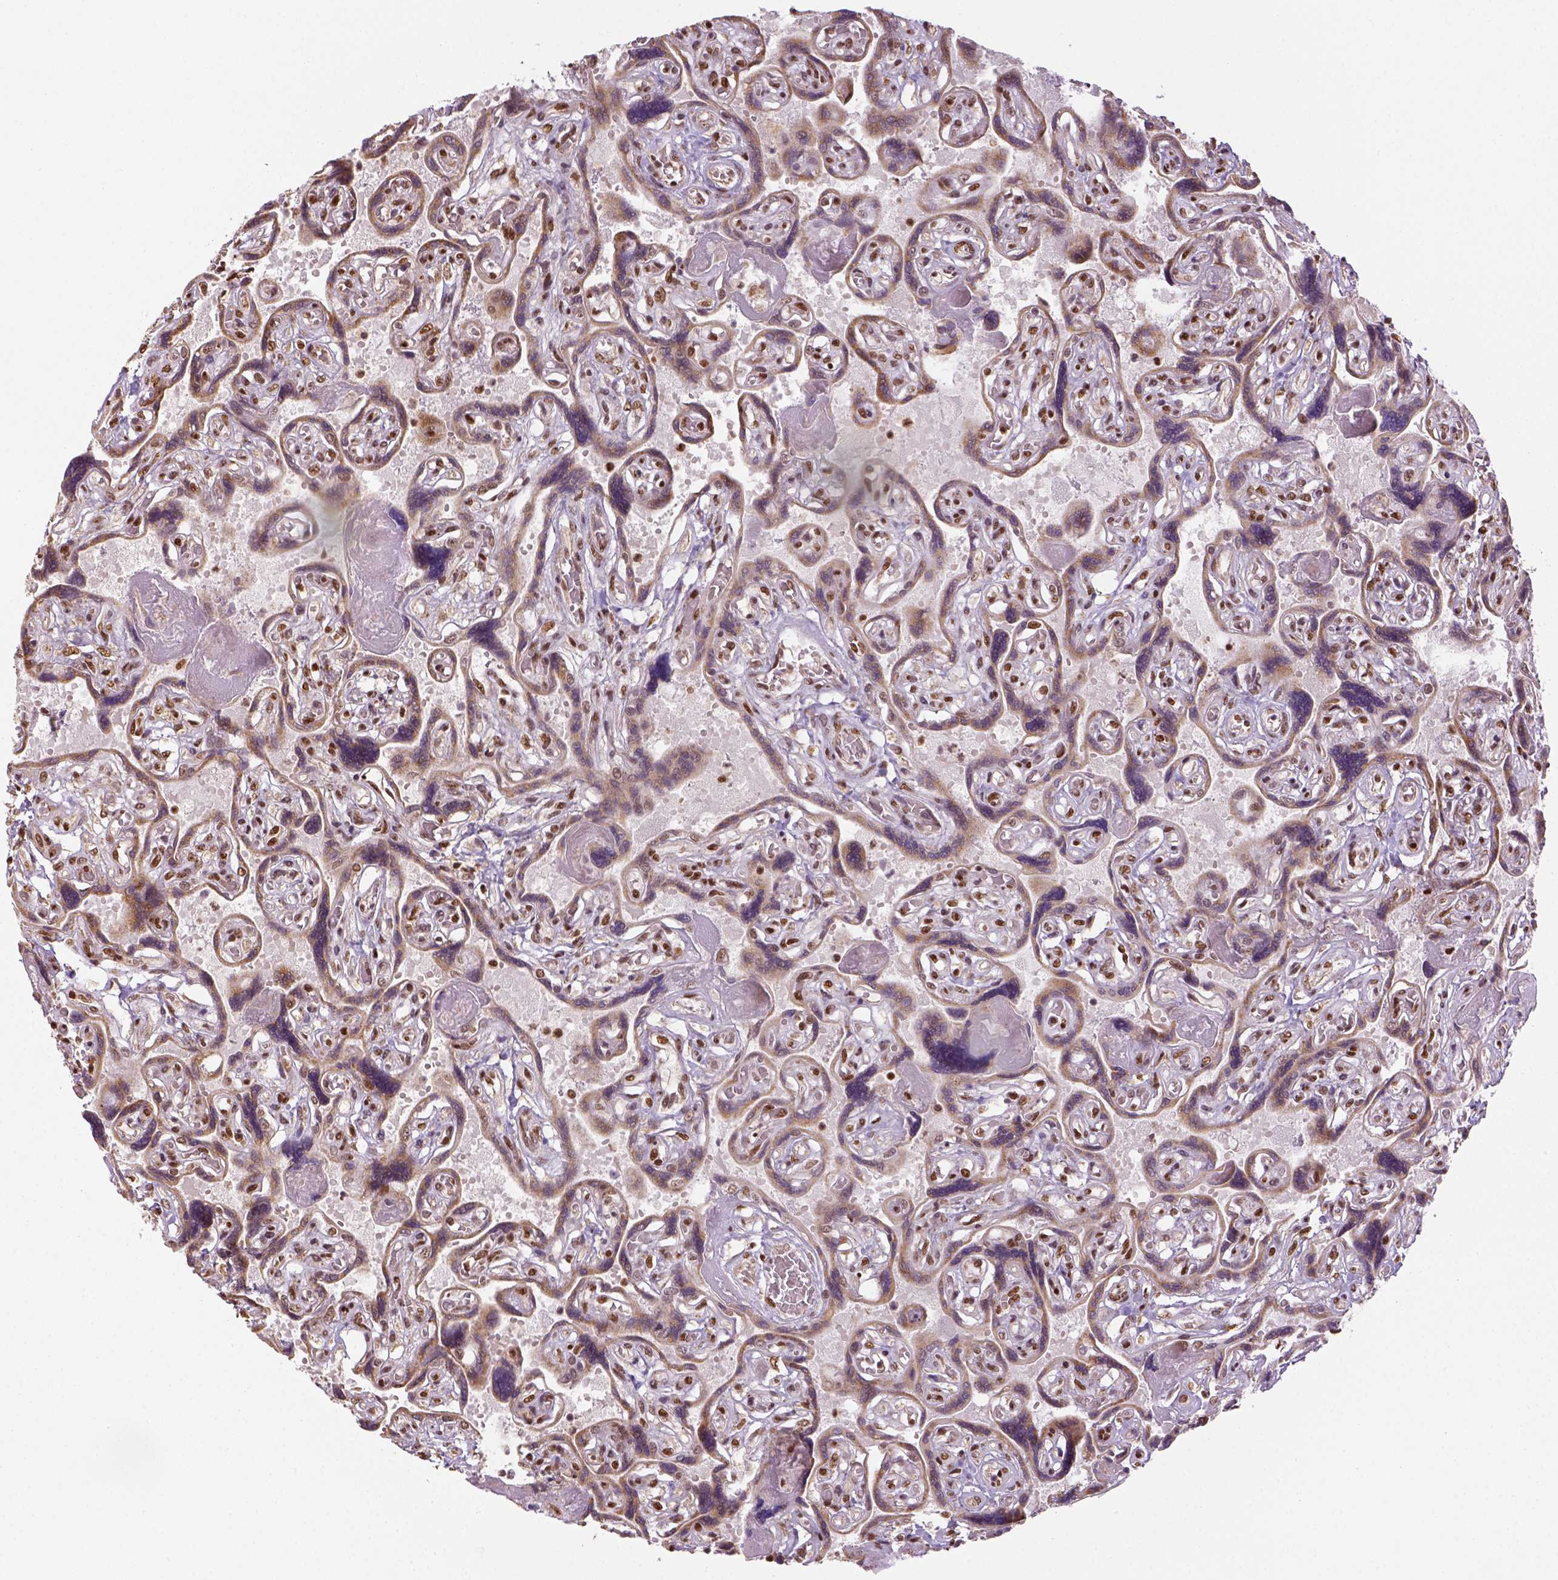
{"staining": {"intensity": "strong", "quantity": ">75%", "location": "nuclear"}, "tissue": "placenta", "cell_type": "Decidual cells", "image_type": "normal", "snomed": [{"axis": "morphology", "description": "Normal tissue, NOS"}, {"axis": "topography", "description": "Placenta"}], "caption": "Immunohistochemistry (IHC) of benign placenta exhibits high levels of strong nuclear positivity in about >75% of decidual cells.", "gene": "CCAR1", "patient": {"sex": "female", "age": 32}}